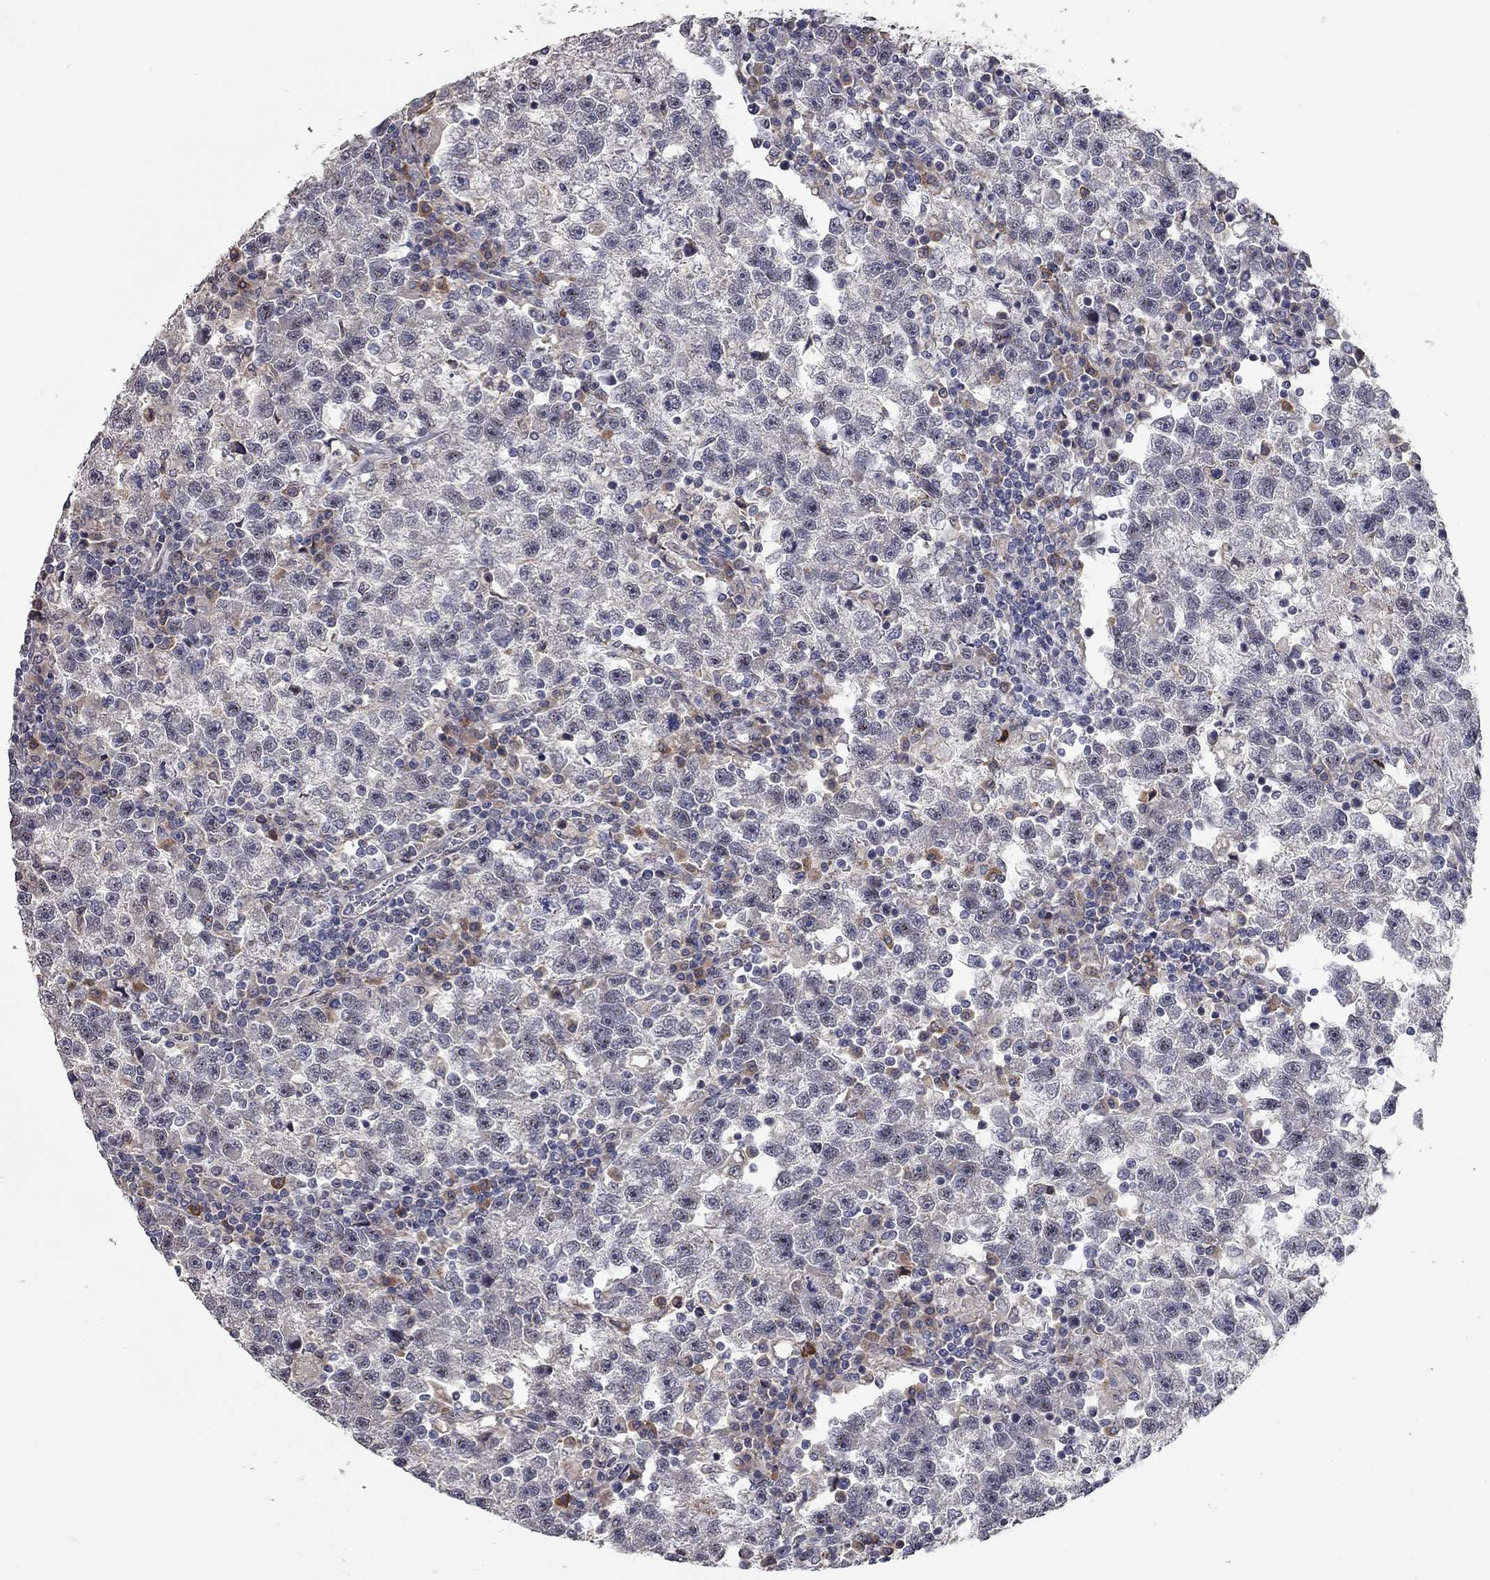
{"staining": {"intensity": "negative", "quantity": "none", "location": "none"}, "tissue": "testis cancer", "cell_type": "Tumor cells", "image_type": "cancer", "snomed": [{"axis": "morphology", "description": "Seminoma, NOS"}, {"axis": "topography", "description": "Testis"}], "caption": "Testis seminoma was stained to show a protein in brown. There is no significant staining in tumor cells.", "gene": "XAGE2", "patient": {"sex": "male", "age": 47}}